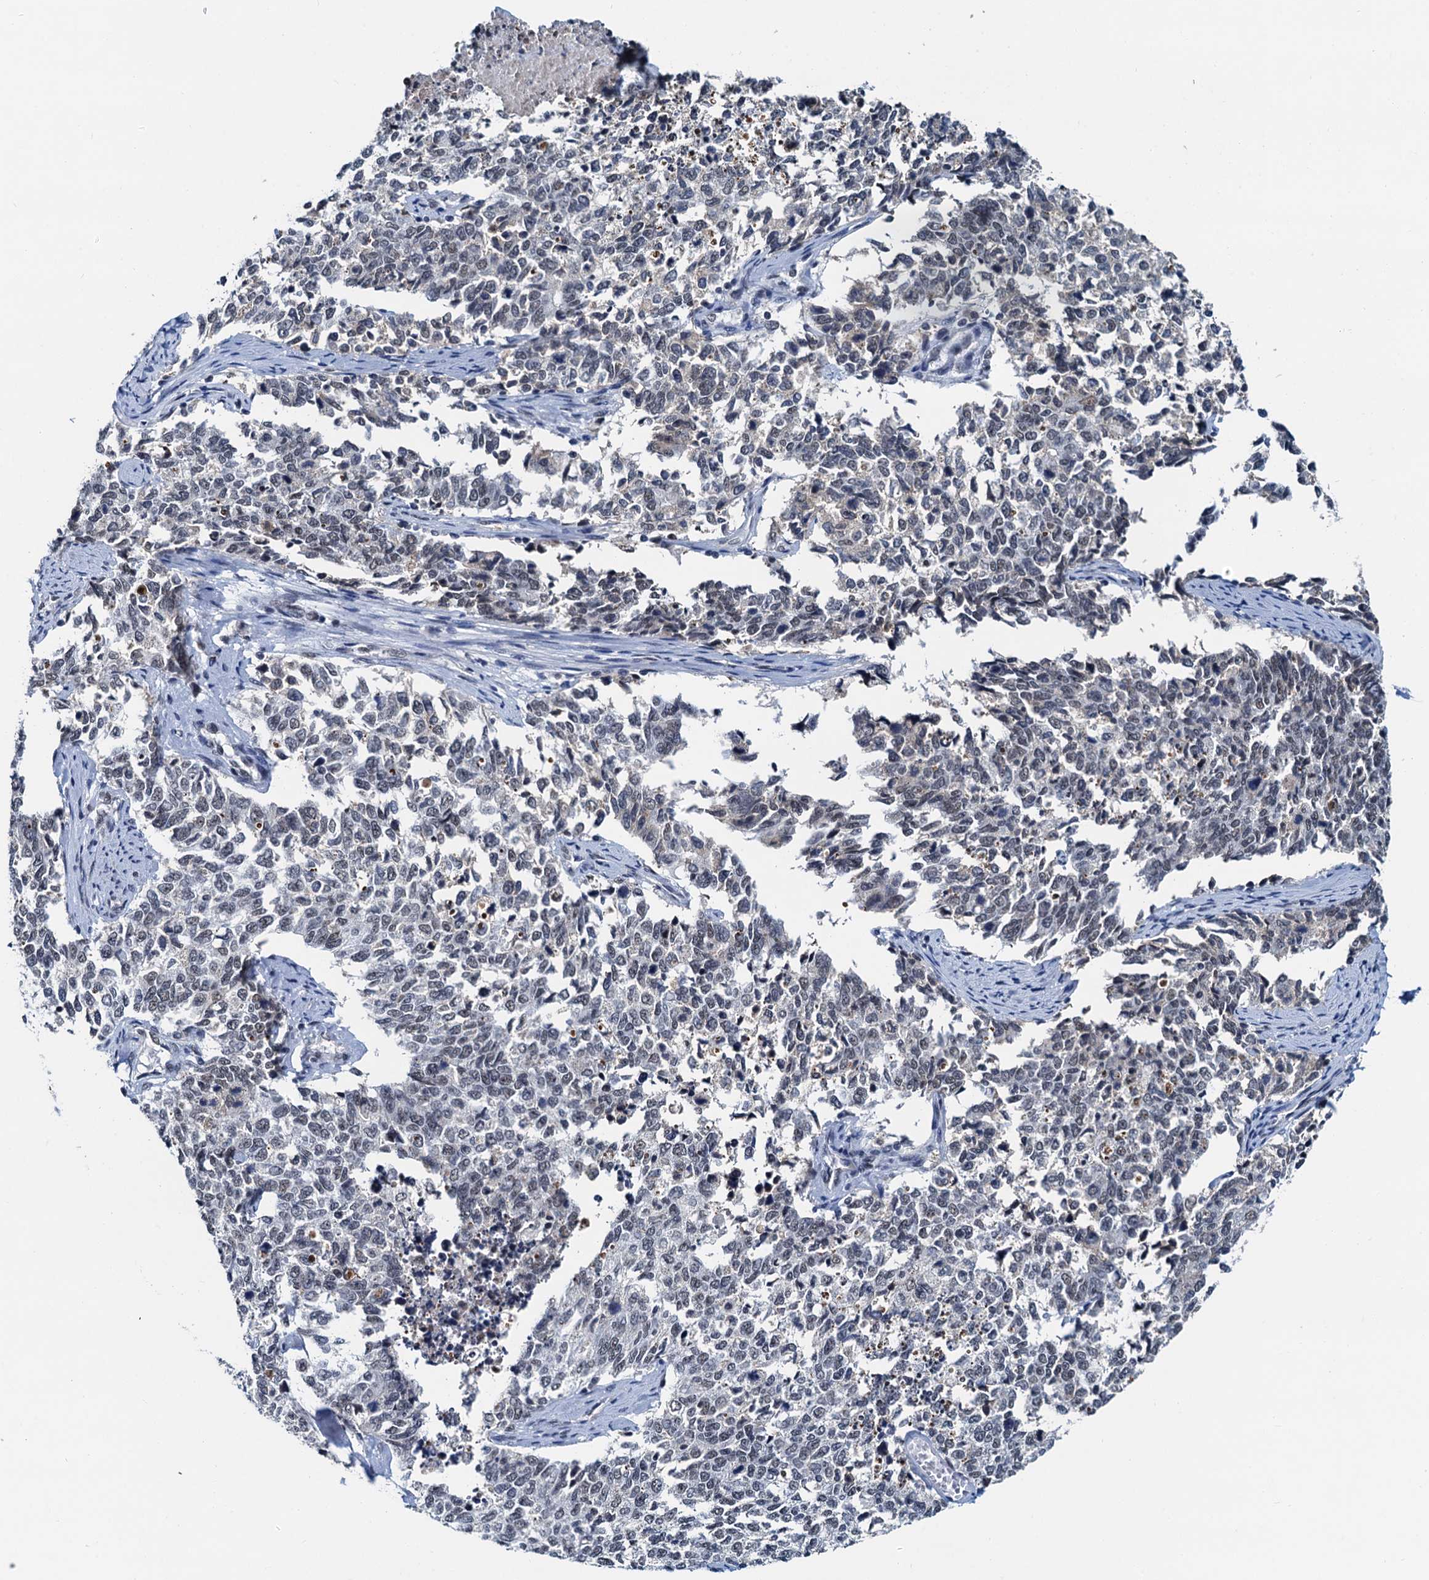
{"staining": {"intensity": "weak", "quantity": "<25%", "location": "nuclear"}, "tissue": "cervical cancer", "cell_type": "Tumor cells", "image_type": "cancer", "snomed": [{"axis": "morphology", "description": "Squamous cell carcinoma, NOS"}, {"axis": "topography", "description": "Cervix"}], "caption": "Immunohistochemistry (IHC) of squamous cell carcinoma (cervical) demonstrates no expression in tumor cells.", "gene": "SNRPD1", "patient": {"sex": "female", "age": 63}}